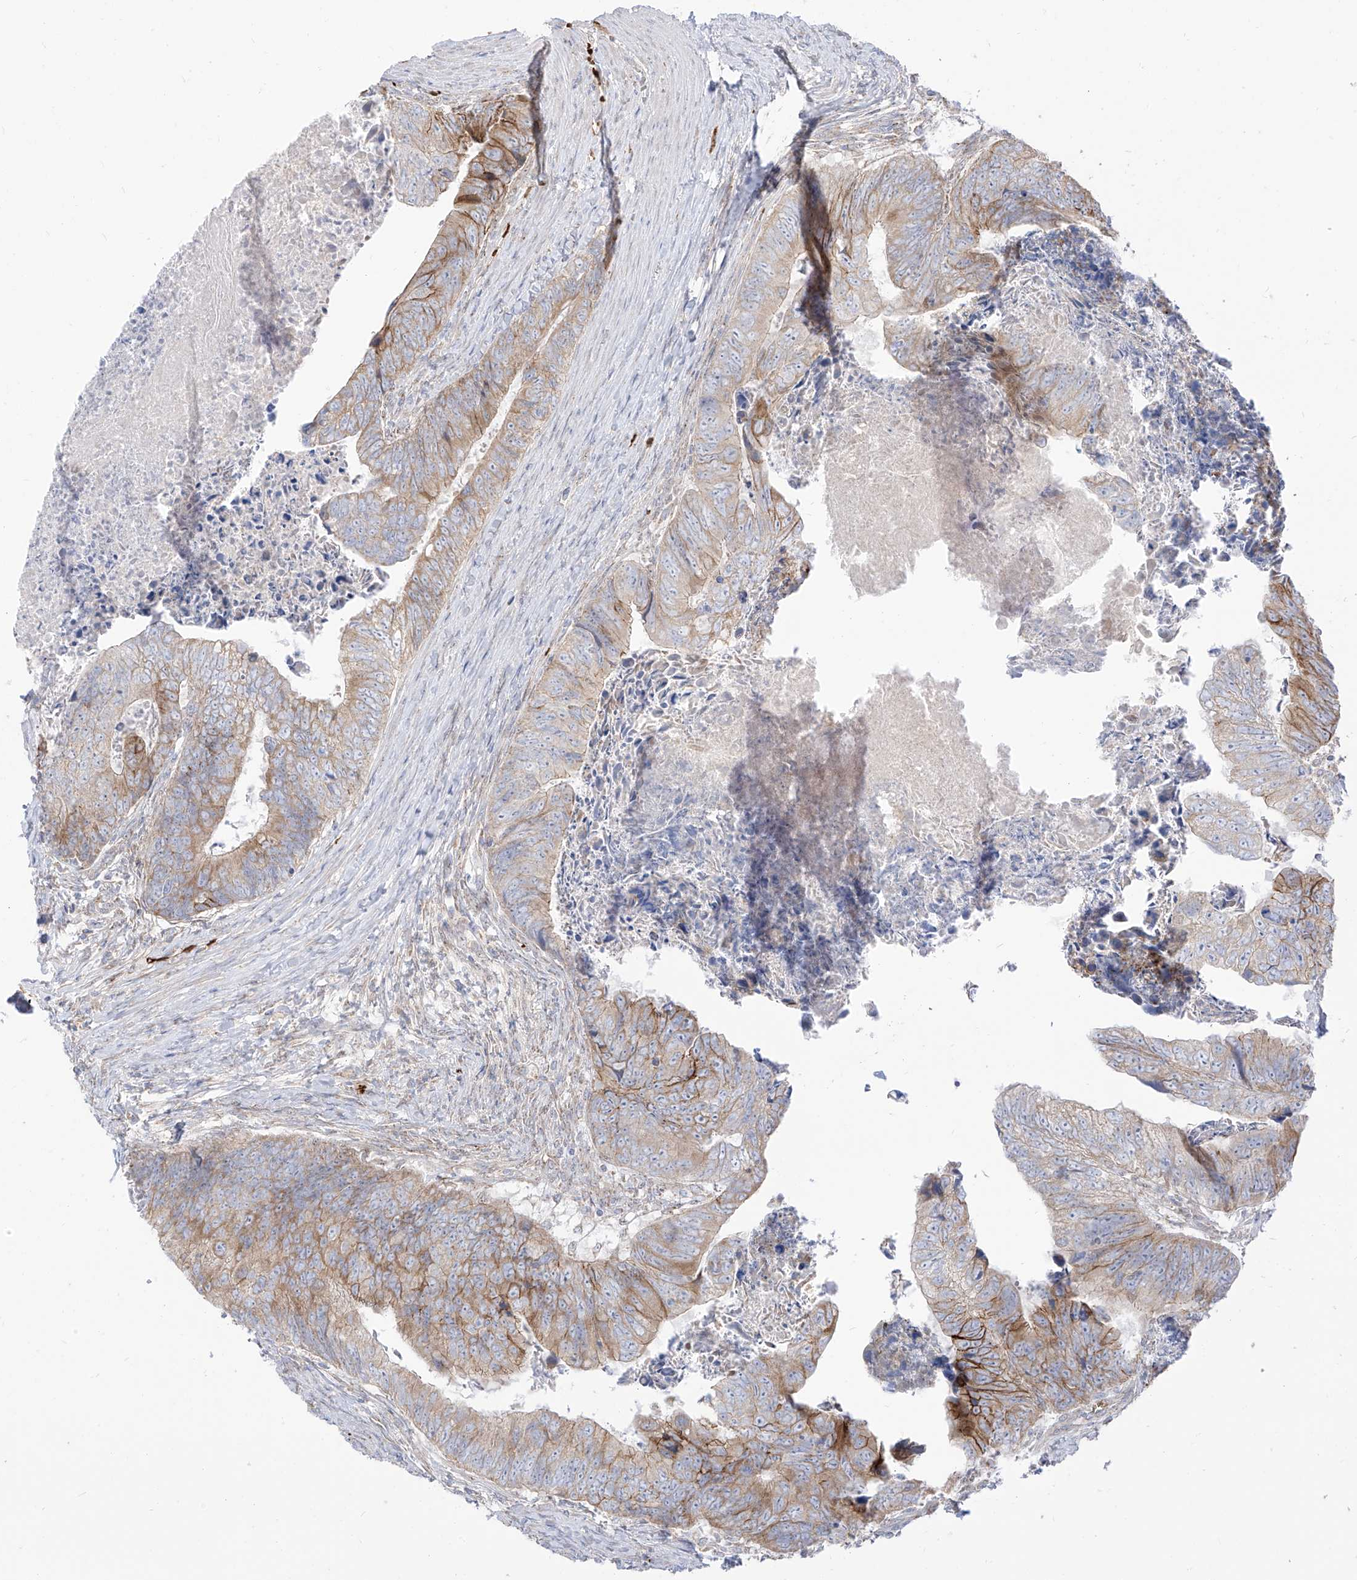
{"staining": {"intensity": "moderate", "quantity": "<25%", "location": "cytoplasmic/membranous"}, "tissue": "colorectal cancer", "cell_type": "Tumor cells", "image_type": "cancer", "snomed": [{"axis": "morphology", "description": "Adenocarcinoma, NOS"}, {"axis": "topography", "description": "Colon"}], "caption": "Adenocarcinoma (colorectal) stained with a protein marker demonstrates moderate staining in tumor cells.", "gene": "ARHGEF40", "patient": {"sex": "female", "age": 67}}